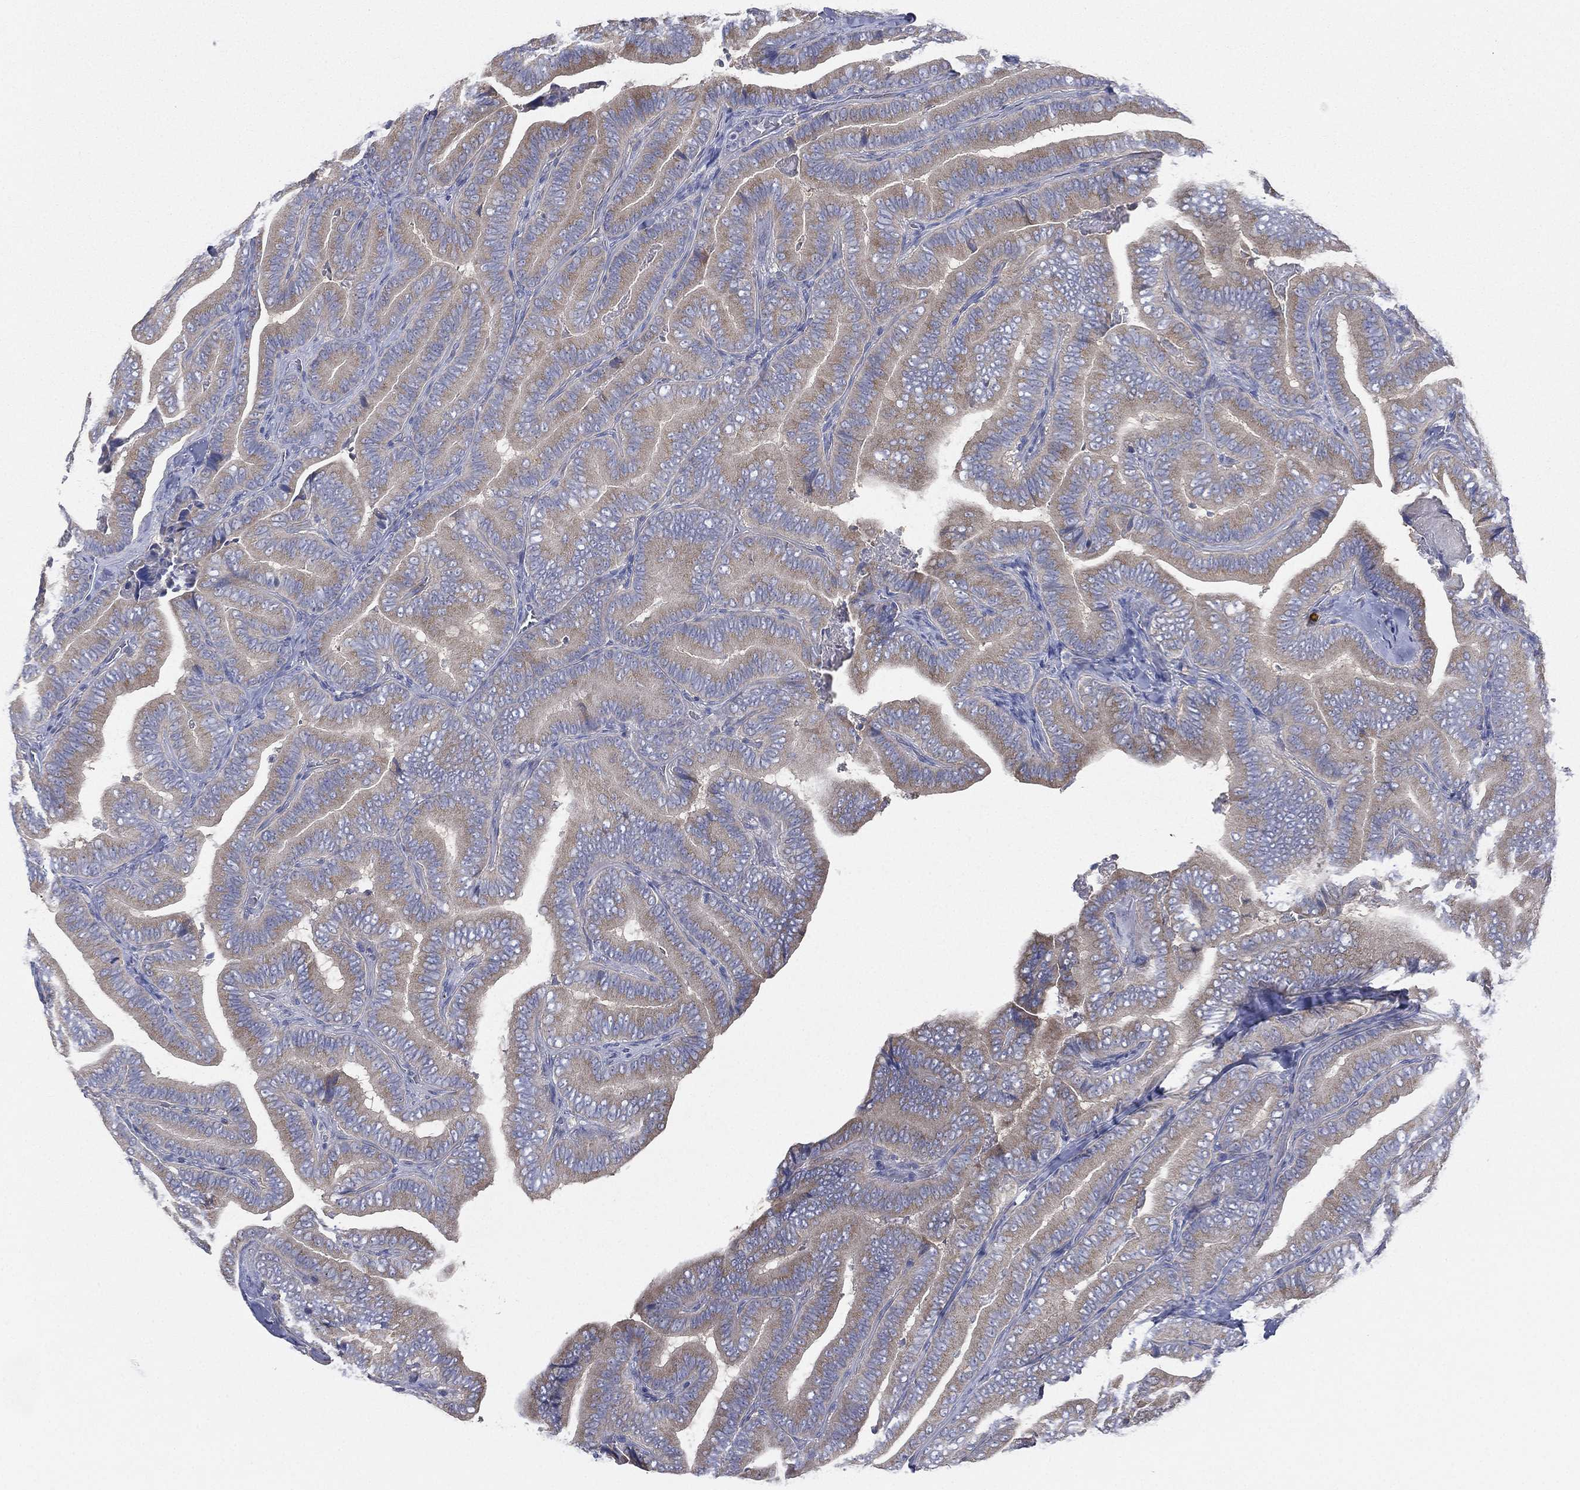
{"staining": {"intensity": "weak", "quantity": "25%-75%", "location": "cytoplasmic/membranous"}, "tissue": "thyroid cancer", "cell_type": "Tumor cells", "image_type": "cancer", "snomed": [{"axis": "morphology", "description": "Papillary adenocarcinoma, NOS"}, {"axis": "topography", "description": "Thyroid gland"}], "caption": "The immunohistochemical stain highlights weak cytoplasmic/membranous expression in tumor cells of papillary adenocarcinoma (thyroid) tissue. (IHC, brightfield microscopy, high magnification).", "gene": "ATP8A2", "patient": {"sex": "male", "age": 61}}